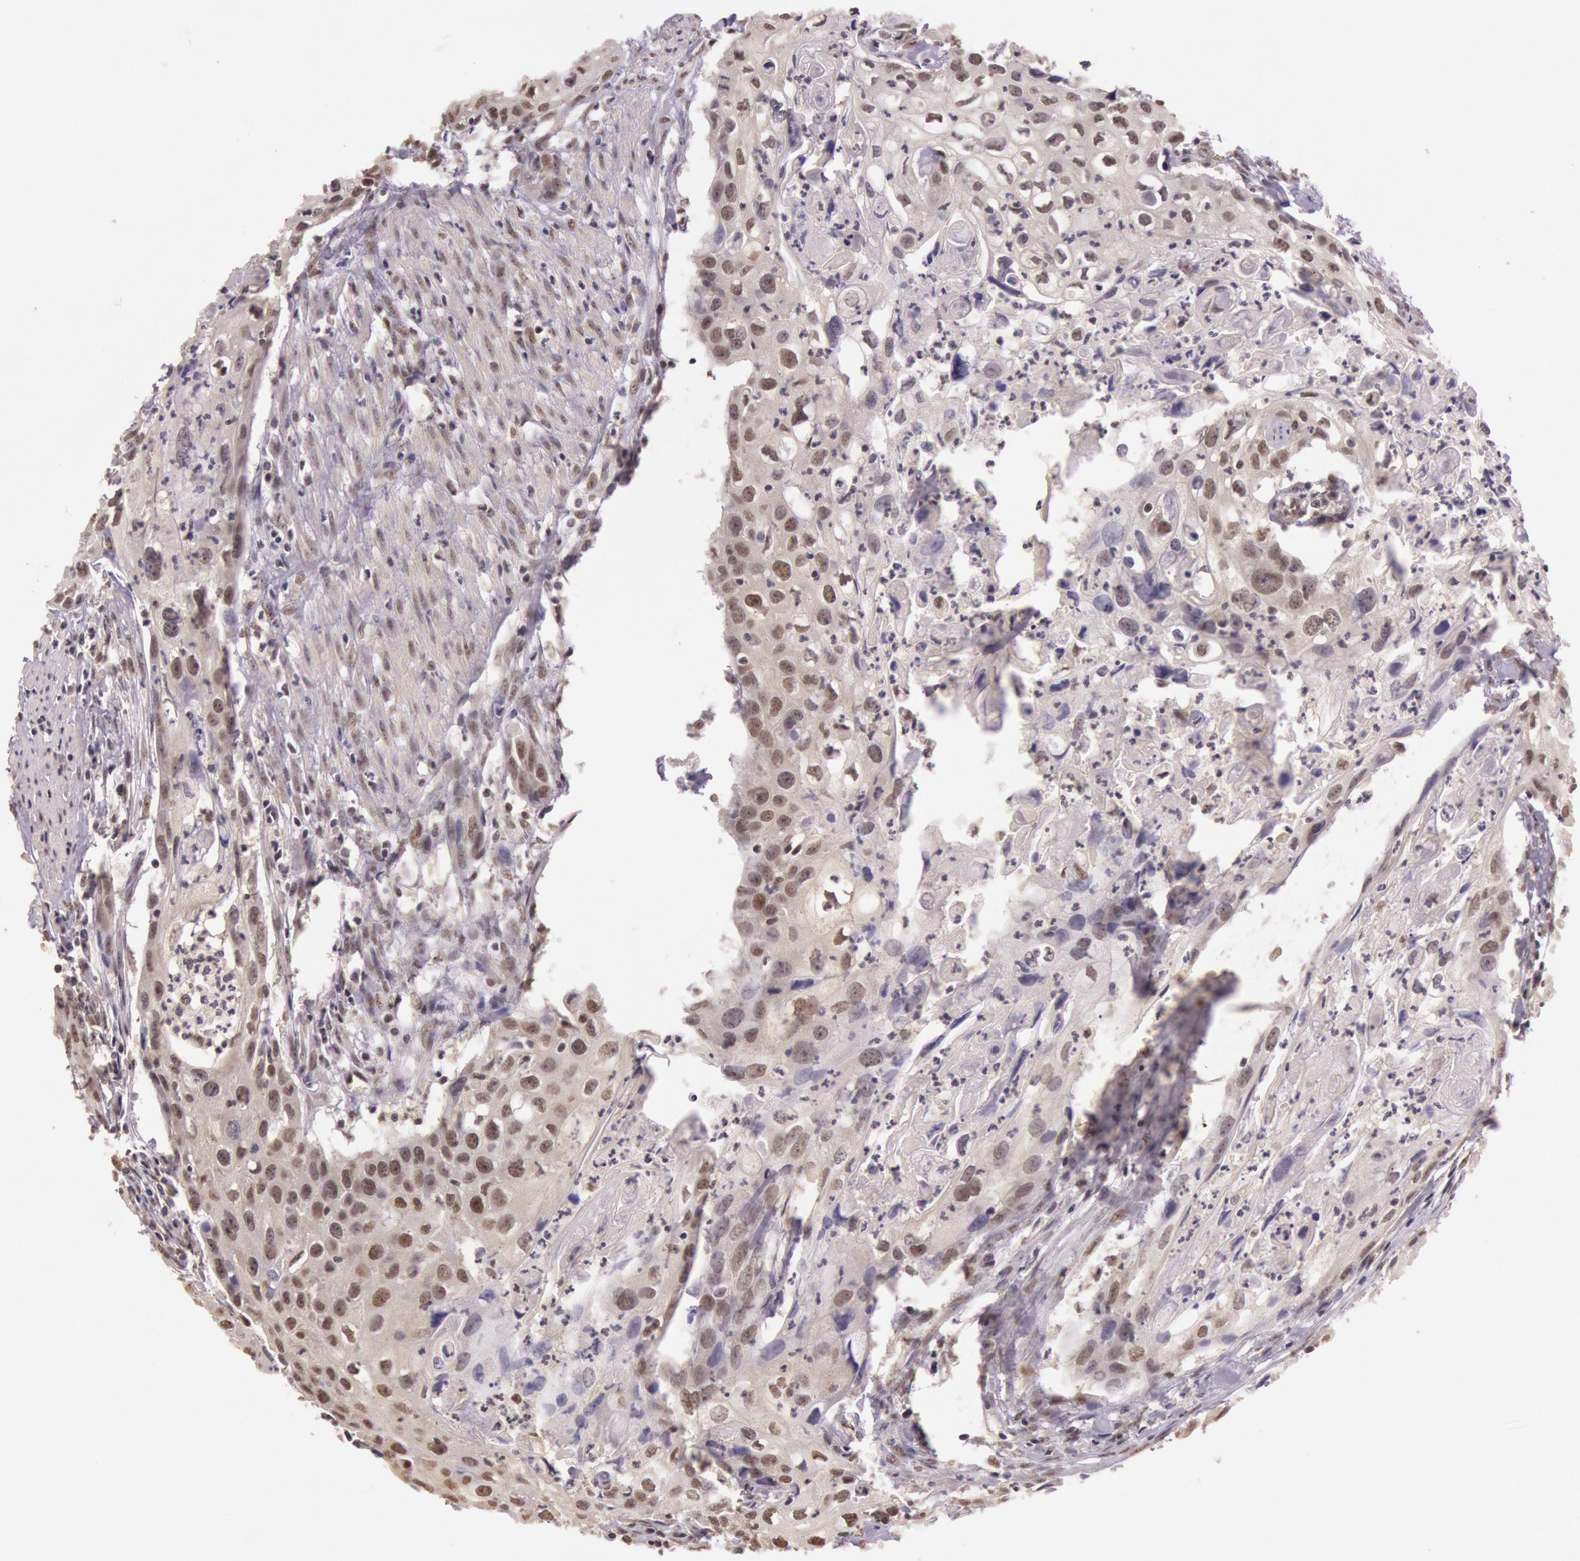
{"staining": {"intensity": "negative", "quantity": "none", "location": "none"}, "tissue": "urothelial cancer", "cell_type": "Tumor cells", "image_type": "cancer", "snomed": [{"axis": "morphology", "description": "Urothelial carcinoma, High grade"}, {"axis": "topography", "description": "Urinary bladder"}], "caption": "A micrograph of urothelial carcinoma (high-grade) stained for a protein demonstrates no brown staining in tumor cells.", "gene": "RTL10", "patient": {"sex": "male", "age": 54}}